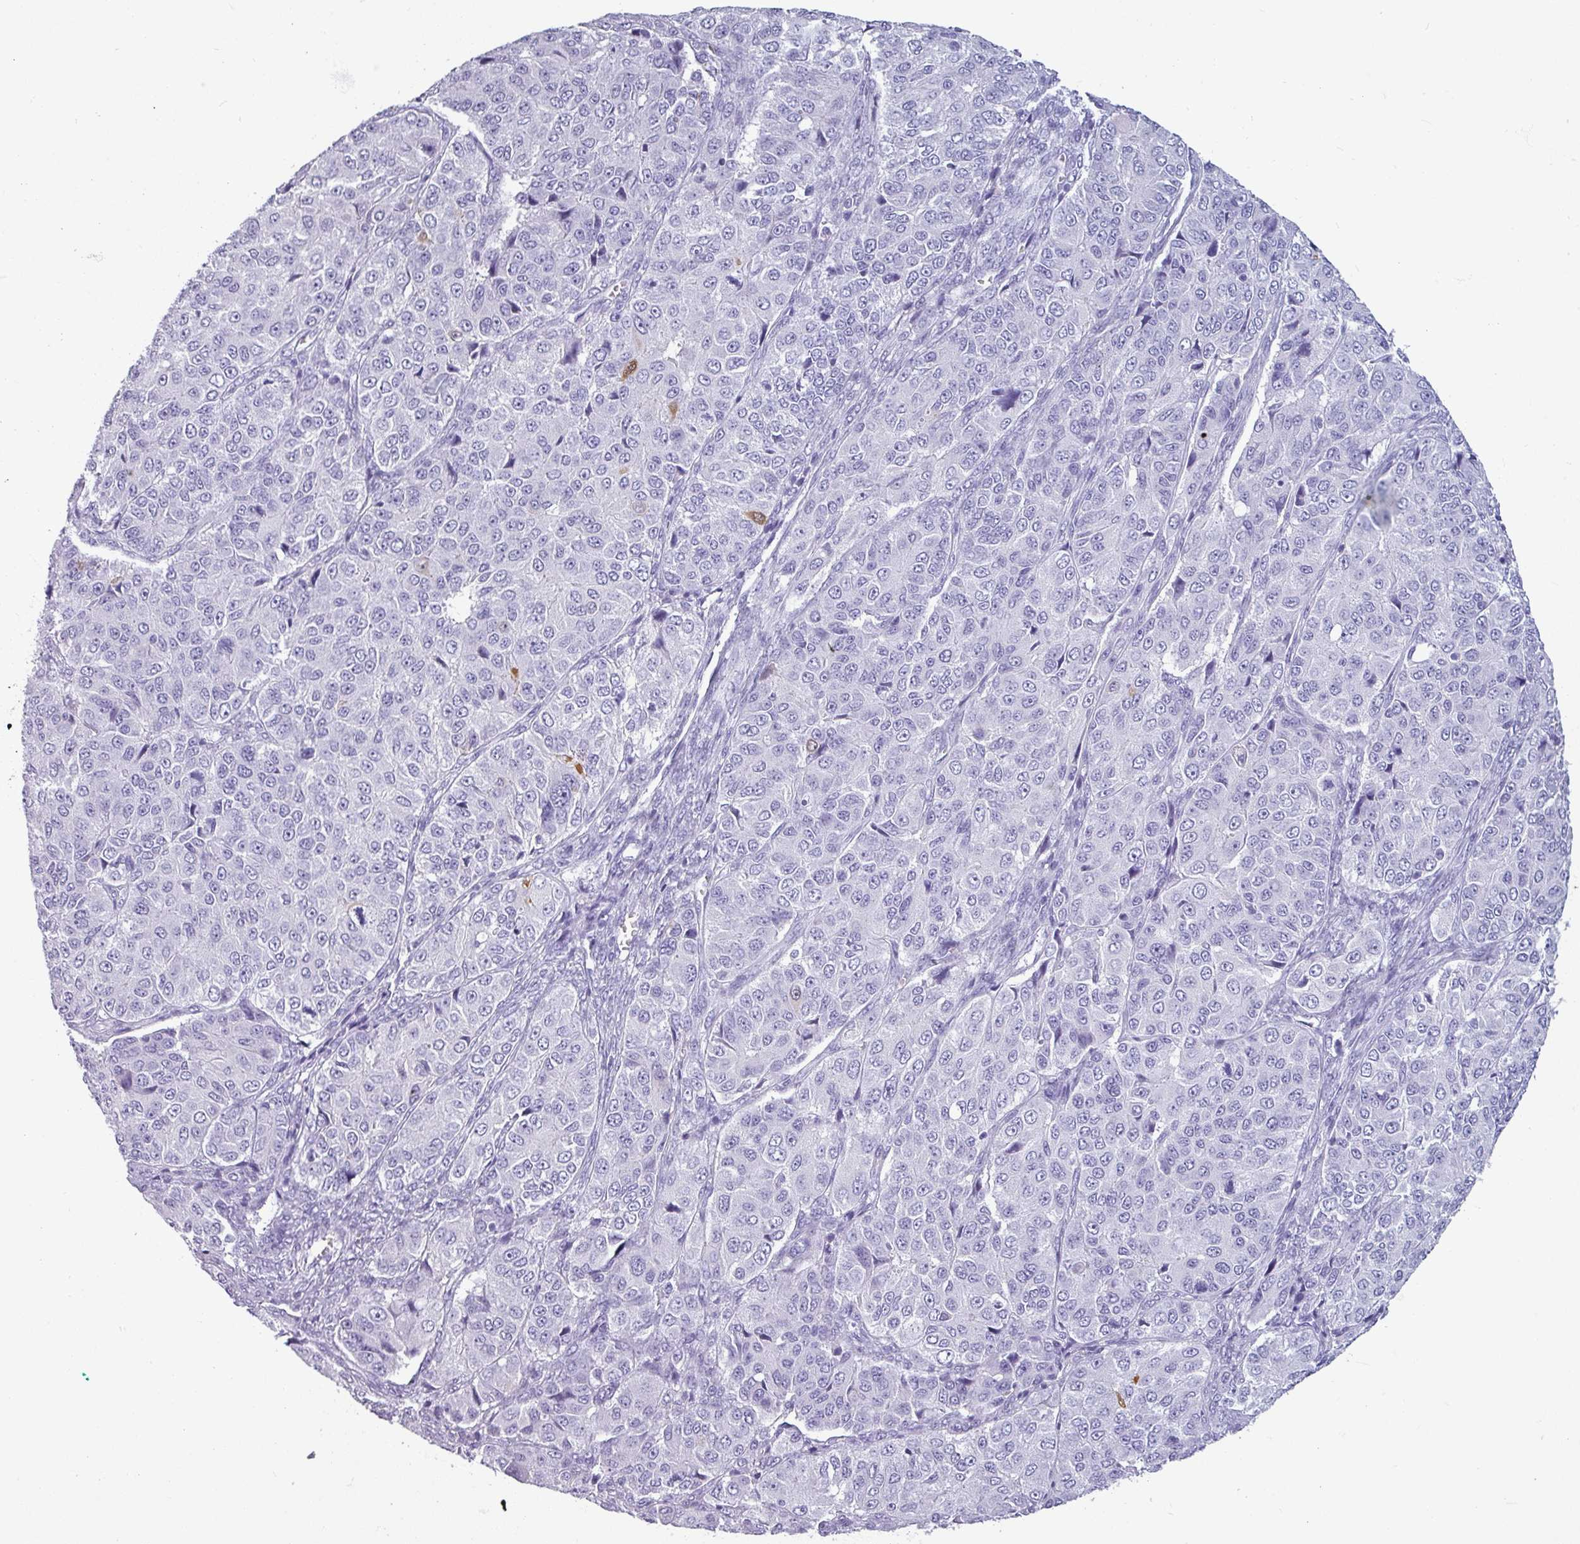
{"staining": {"intensity": "negative", "quantity": "none", "location": "none"}, "tissue": "ovarian cancer", "cell_type": "Tumor cells", "image_type": "cancer", "snomed": [{"axis": "morphology", "description": "Carcinoma, endometroid"}, {"axis": "topography", "description": "Ovary"}], "caption": "High magnification brightfield microscopy of endometroid carcinoma (ovarian) stained with DAB (brown) and counterstained with hematoxylin (blue): tumor cells show no significant positivity.", "gene": "CRYBB2", "patient": {"sex": "female", "age": 51}}